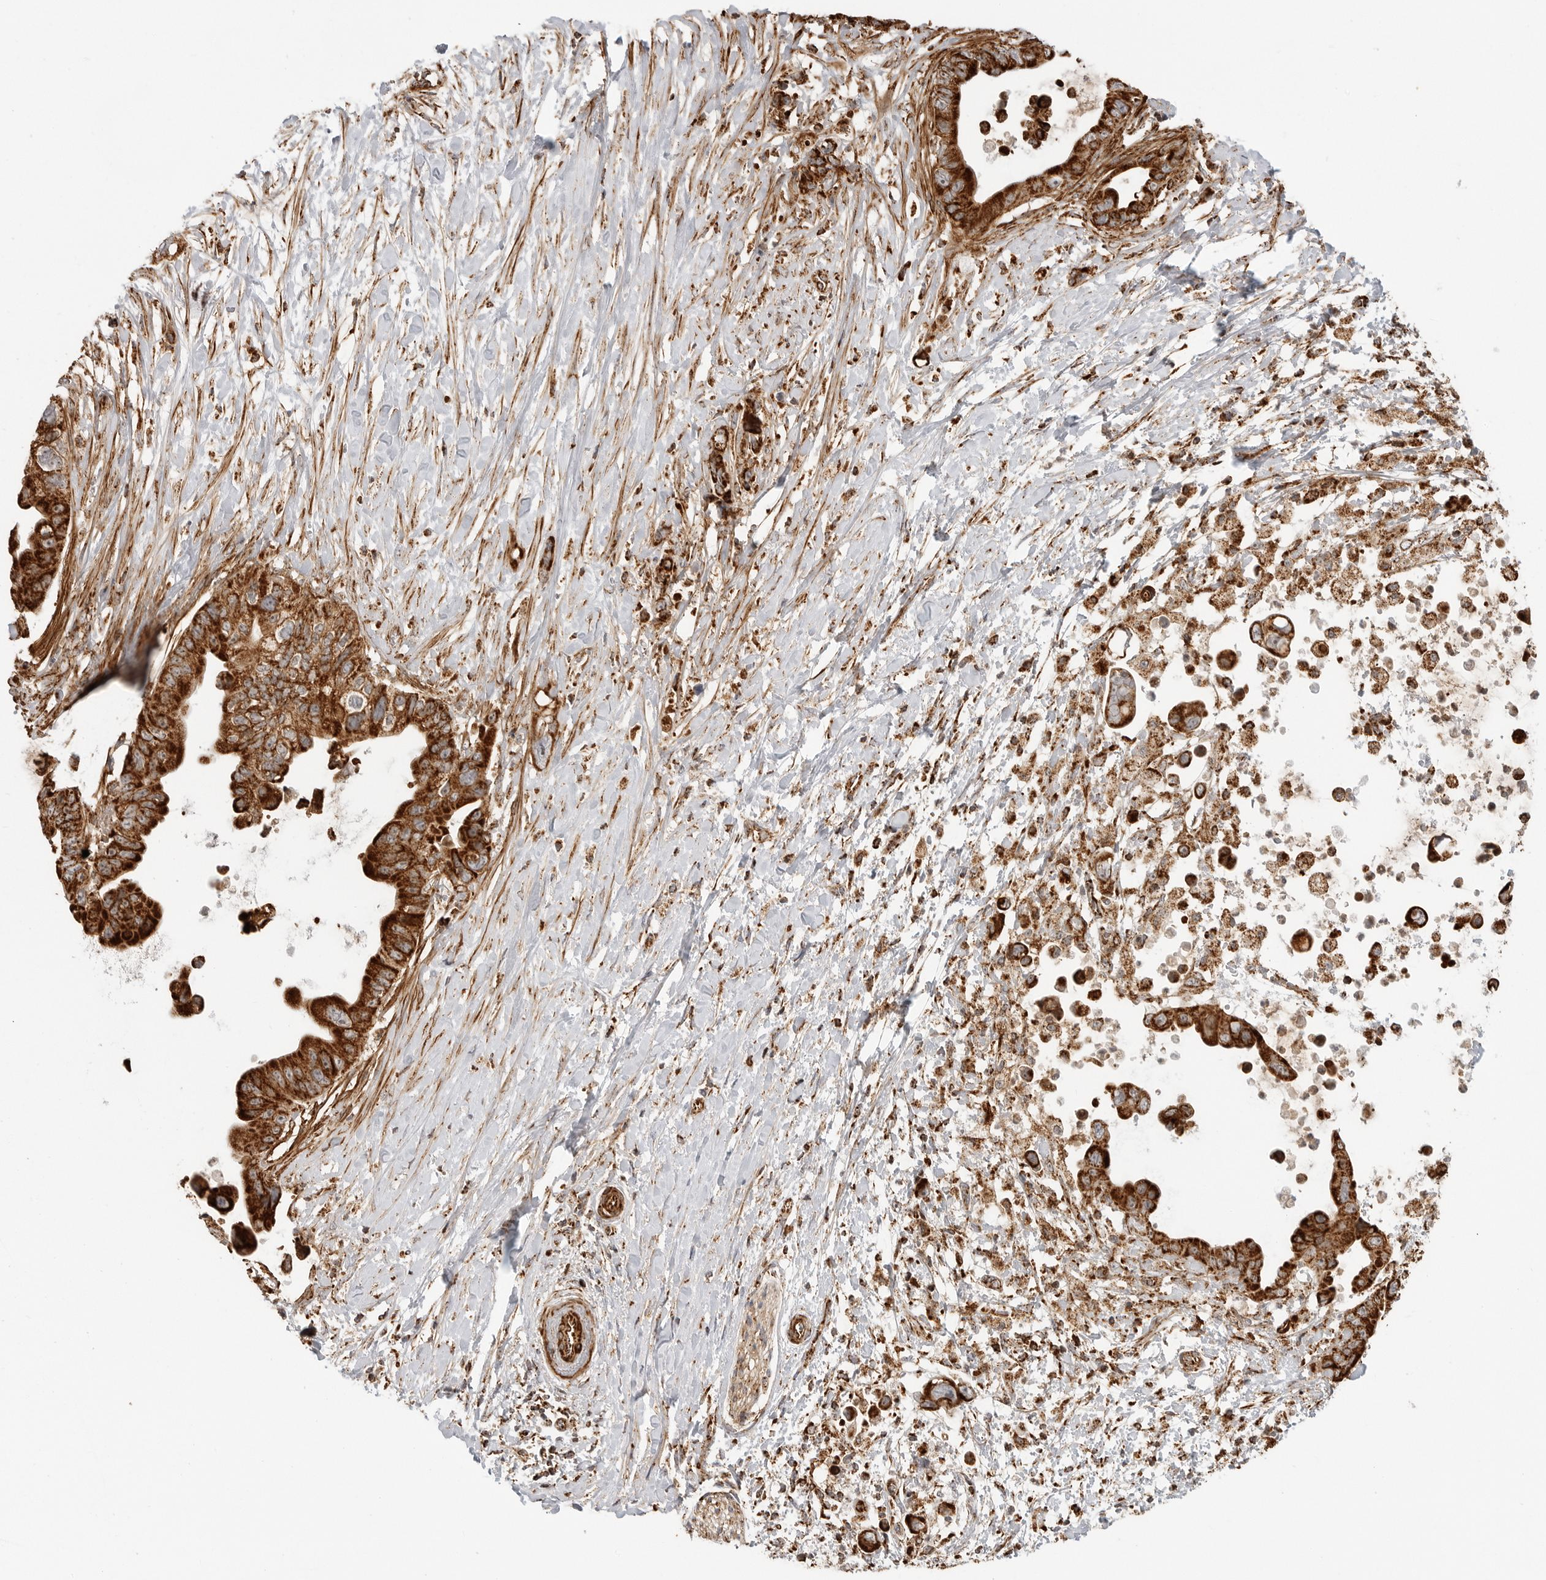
{"staining": {"intensity": "strong", "quantity": ">75%", "location": "cytoplasmic/membranous"}, "tissue": "pancreatic cancer", "cell_type": "Tumor cells", "image_type": "cancer", "snomed": [{"axis": "morphology", "description": "Adenocarcinoma, NOS"}, {"axis": "topography", "description": "Pancreas"}], "caption": "Immunohistochemistry (IHC) of pancreatic cancer exhibits high levels of strong cytoplasmic/membranous expression in approximately >75% of tumor cells.", "gene": "BMP2K", "patient": {"sex": "female", "age": 72}}